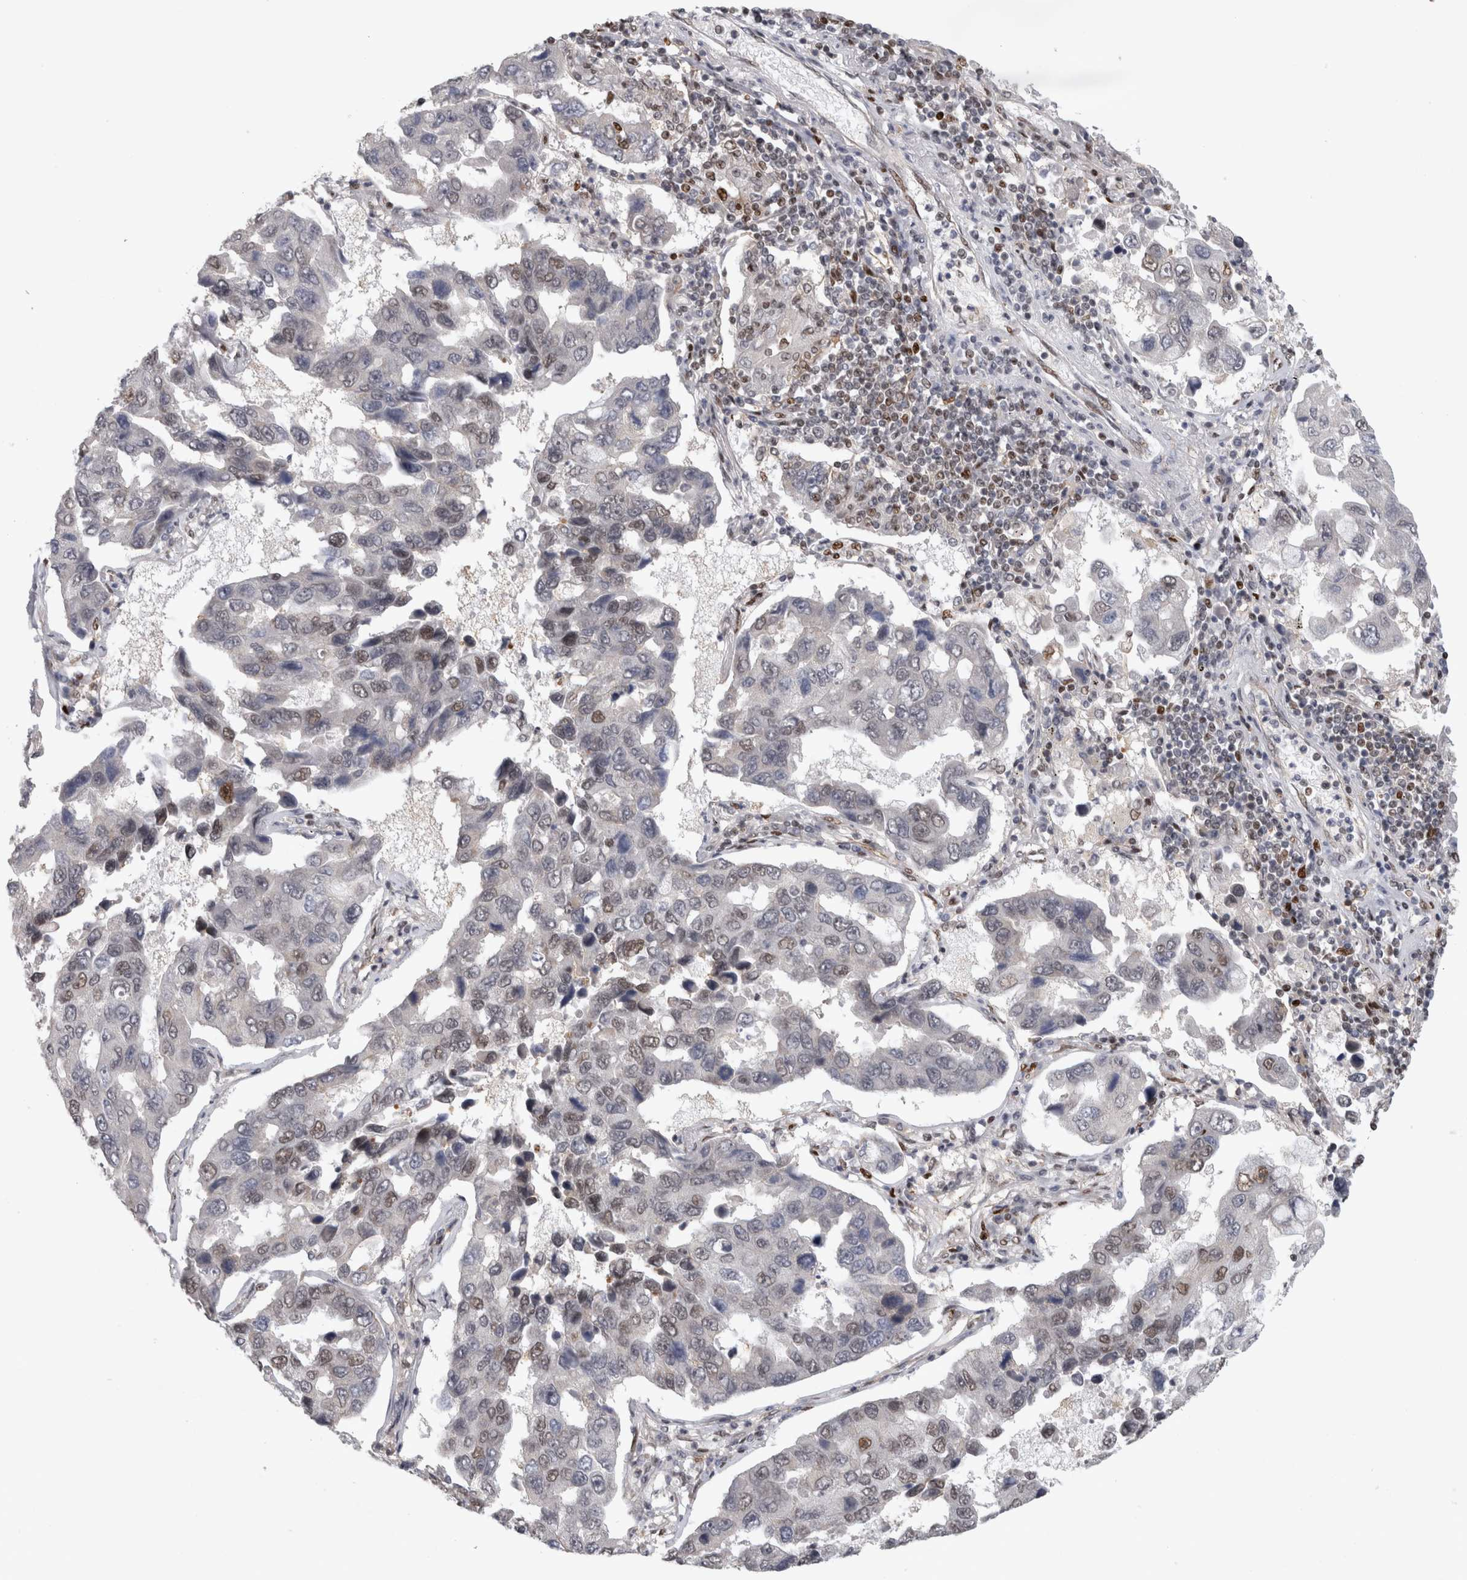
{"staining": {"intensity": "moderate", "quantity": "<25%", "location": "nuclear"}, "tissue": "lung cancer", "cell_type": "Tumor cells", "image_type": "cancer", "snomed": [{"axis": "morphology", "description": "Adenocarcinoma, NOS"}, {"axis": "topography", "description": "Lung"}], "caption": "Immunohistochemical staining of lung adenocarcinoma shows moderate nuclear protein staining in approximately <25% of tumor cells.", "gene": "SRARP", "patient": {"sex": "male", "age": 64}}